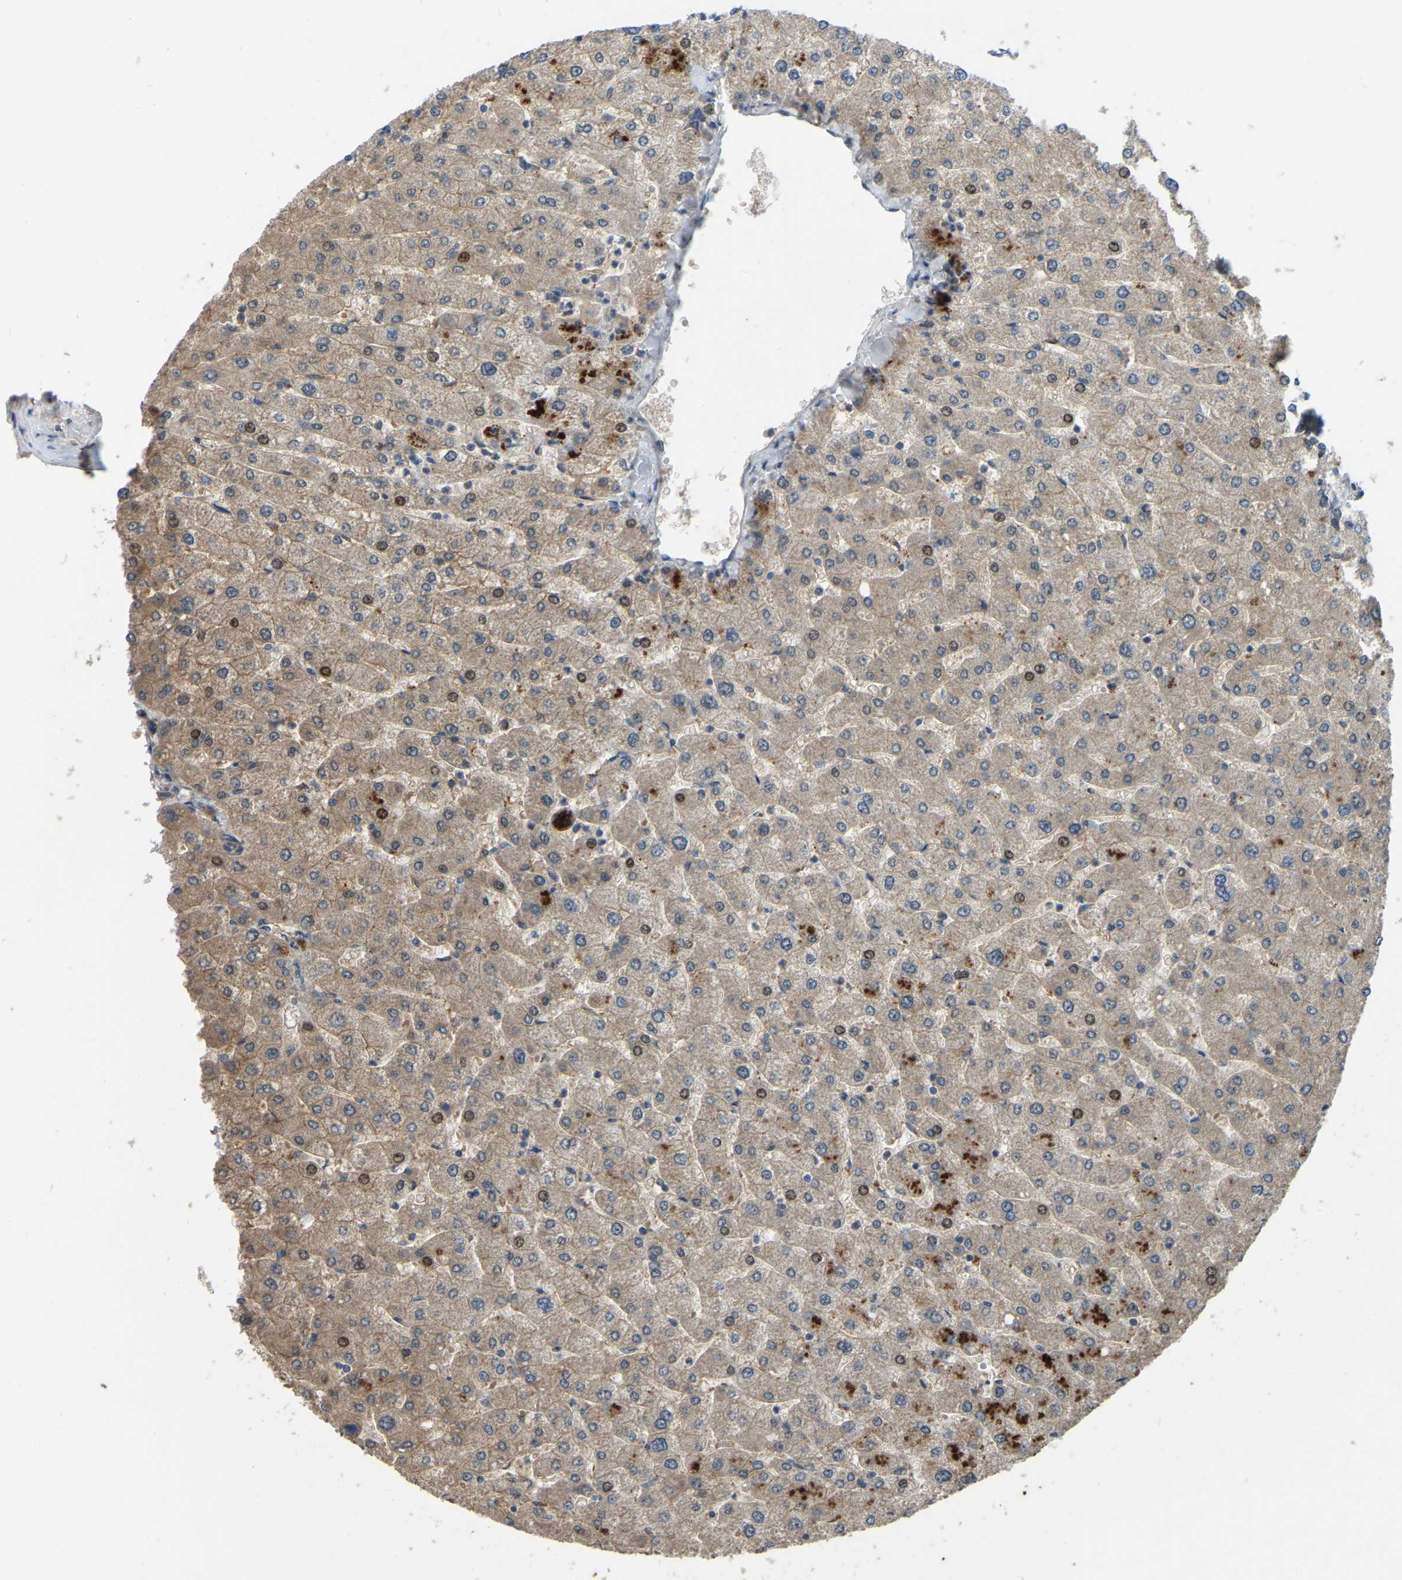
{"staining": {"intensity": "weak", "quantity": ">75%", "location": "cytoplasmic/membranous"}, "tissue": "liver", "cell_type": "Cholangiocytes", "image_type": "normal", "snomed": [{"axis": "morphology", "description": "Normal tissue, NOS"}, {"axis": "topography", "description": "Liver"}], "caption": "Brown immunohistochemical staining in normal human liver demonstrates weak cytoplasmic/membranous staining in approximately >75% of cholangiocytes. The staining is performed using DAB (3,3'-diaminobenzidine) brown chromogen to label protein expression. The nuclei are counter-stained blue using hematoxylin.", "gene": "C21orf91", "patient": {"sex": "male", "age": 55}}